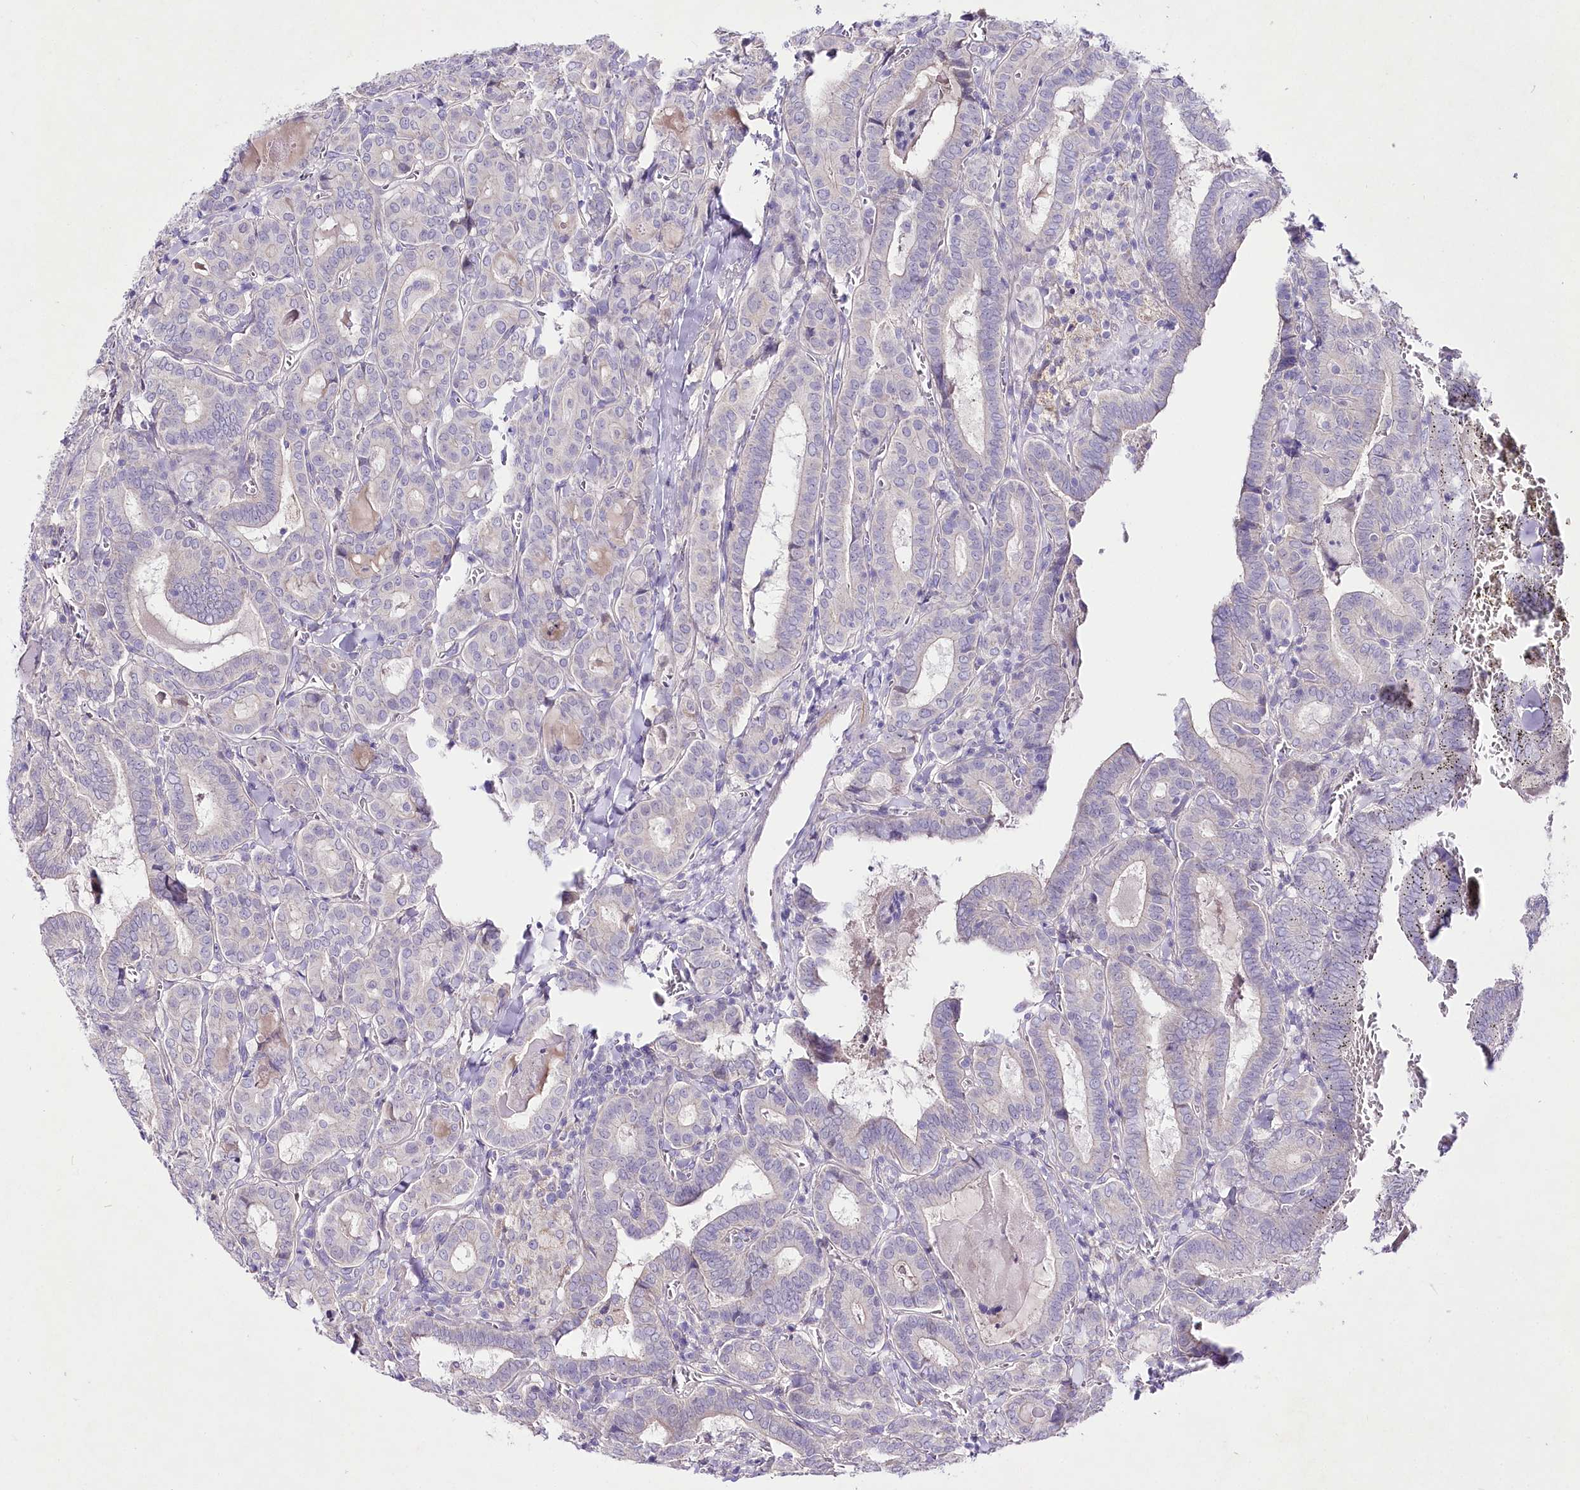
{"staining": {"intensity": "negative", "quantity": "none", "location": "none"}, "tissue": "thyroid cancer", "cell_type": "Tumor cells", "image_type": "cancer", "snomed": [{"axis": "morphology", "description": "Papillary adenocarcinoma, NOS"}, {"axis": "topography", "description": "Thyroid gland"}], "caption": "Tumor cells are negative for brown protein staining in thyroid cancer (papillary adenocarcinoma).", "gene": "LRRC14B", "patient": {"sex": "female", "age": 72}}